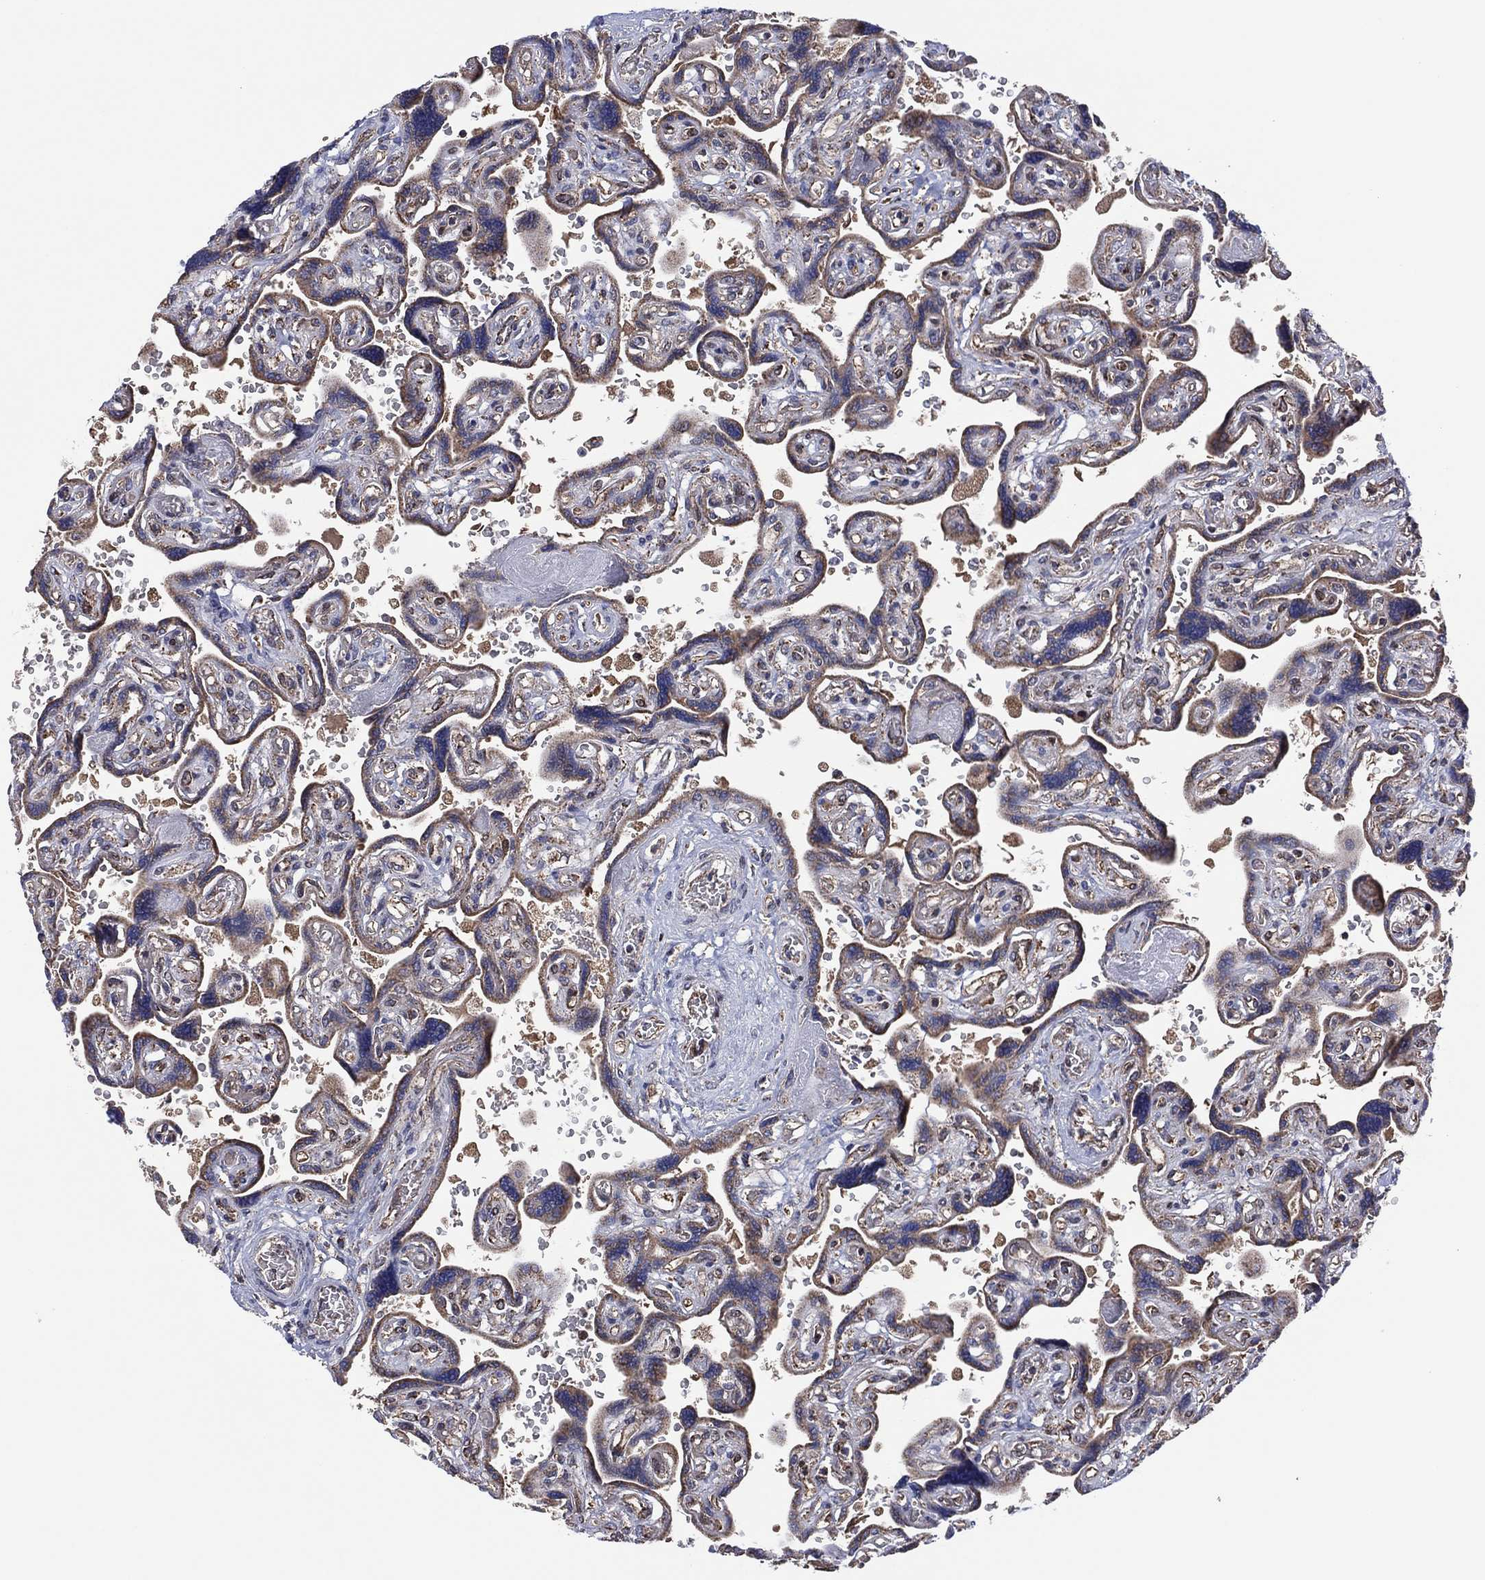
{"staining": {"intensity": "moderate", "quantity": "25%-75%", "location": "nuclear"}, "tissue": "placenta", "cell_type": "Trophoblastic cells", "image_type": "normal", "snomed": [{"axis": "morphology", "description": "Normal tissue, NOS"}, {"axis": "topography", "description": "Placenta"}], "caption": "Protein staining exhibits moderate nuclear expression in approximately 25%-75% of trophoblastic cells in unremarkable placenta.", "gene": "PIDD1", "patient": {"sex": "female", "age": 32}}